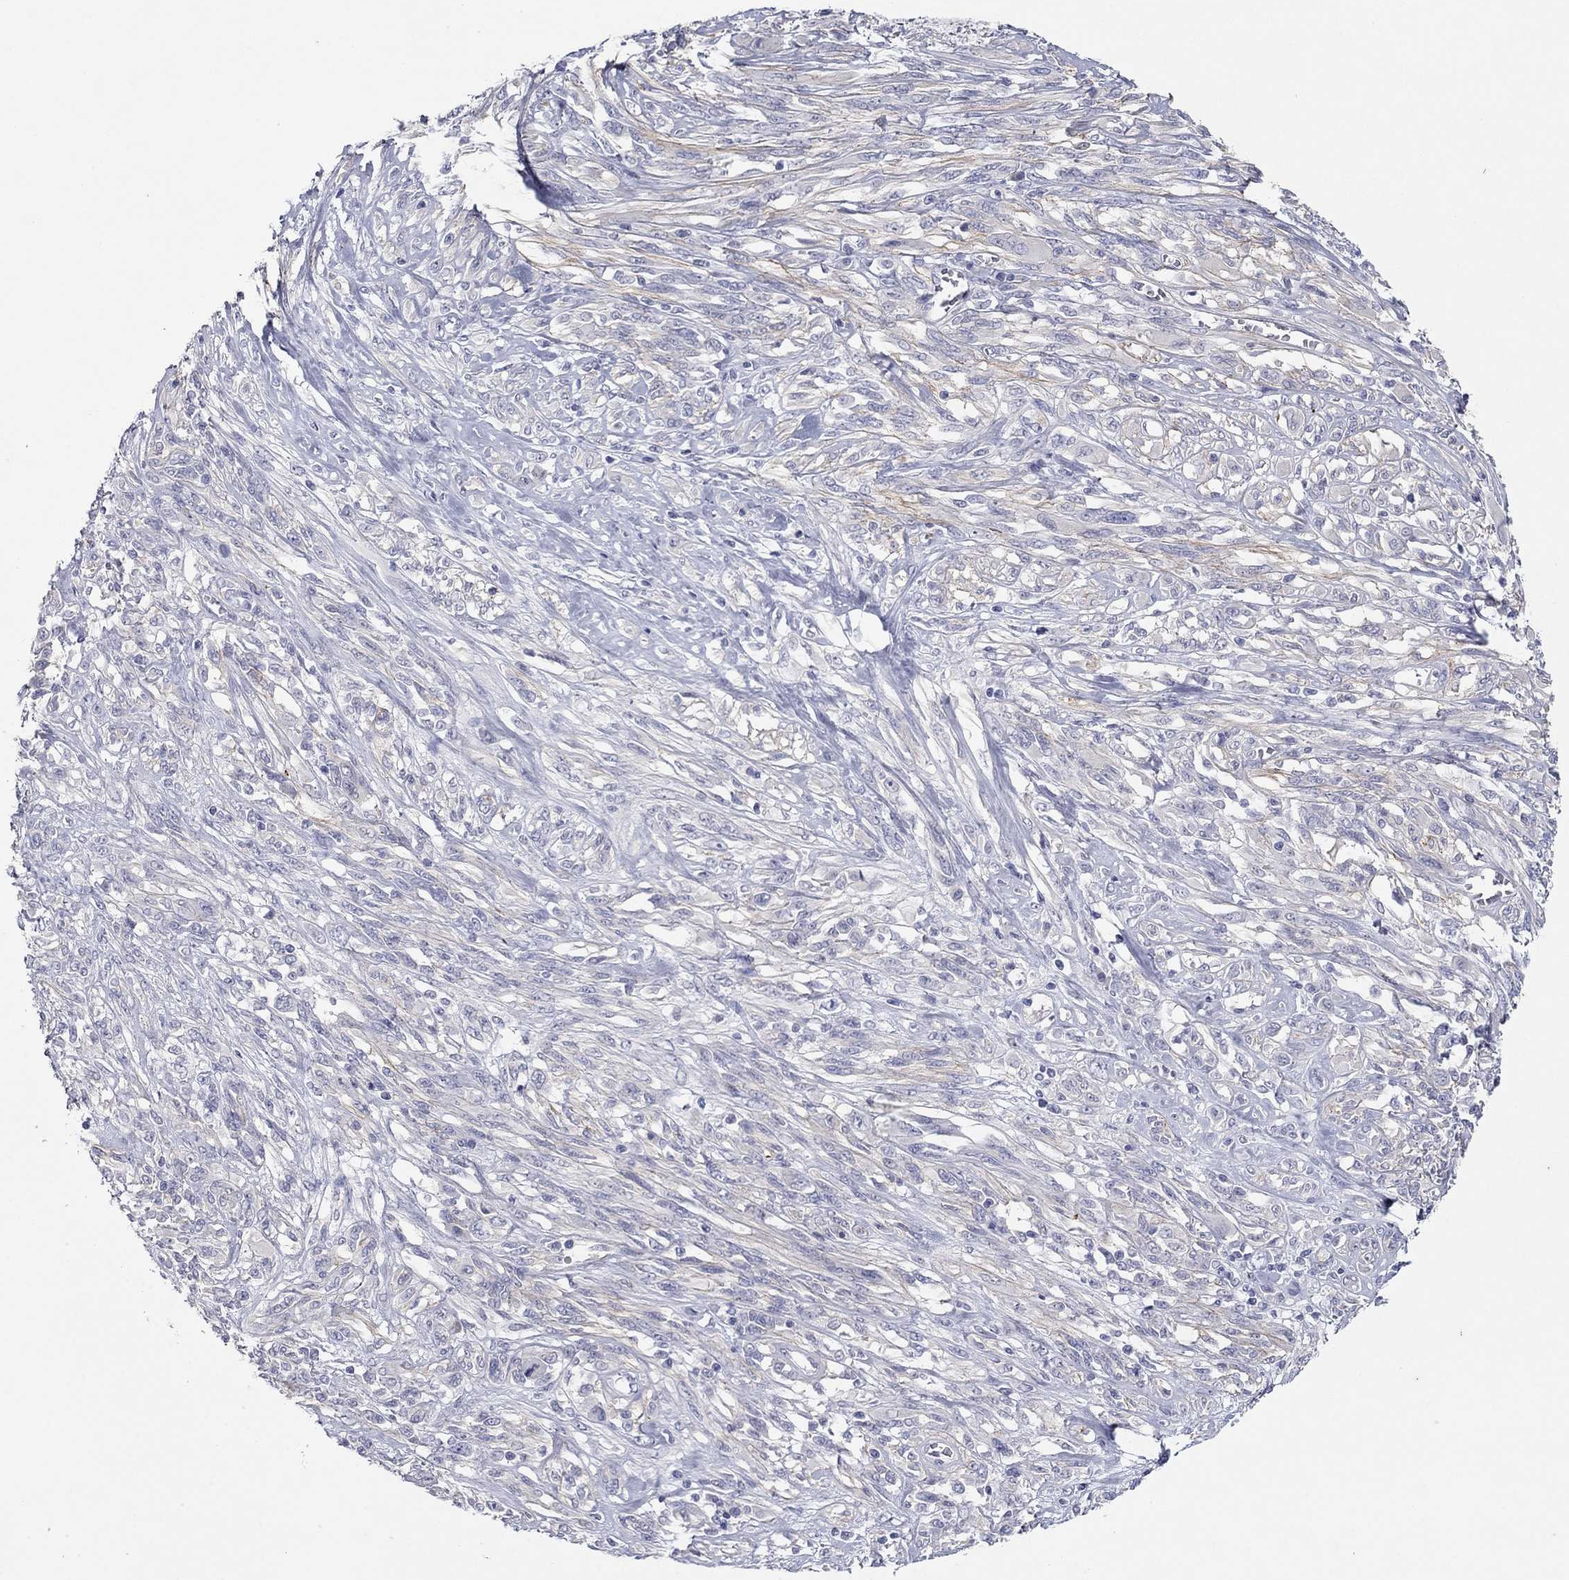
{"staining": {"intensity": "negative", "quantity": "none", "location": "none"}, "tissue": "melanoma", "cell_type": "Tumor cells", "image_type": "cancer", "snomed": [{"axis": "morphology", "description": "Malignant melanoma, NOS"}, {"axis": "topography", "description": "Skin"}], "caption": "A high-resolution image shows IHC staining of melanoma, which reveals no significant staining in tumor cells.", "gene": "PLS1", "patient": {"sex": "female", "age": 91}}